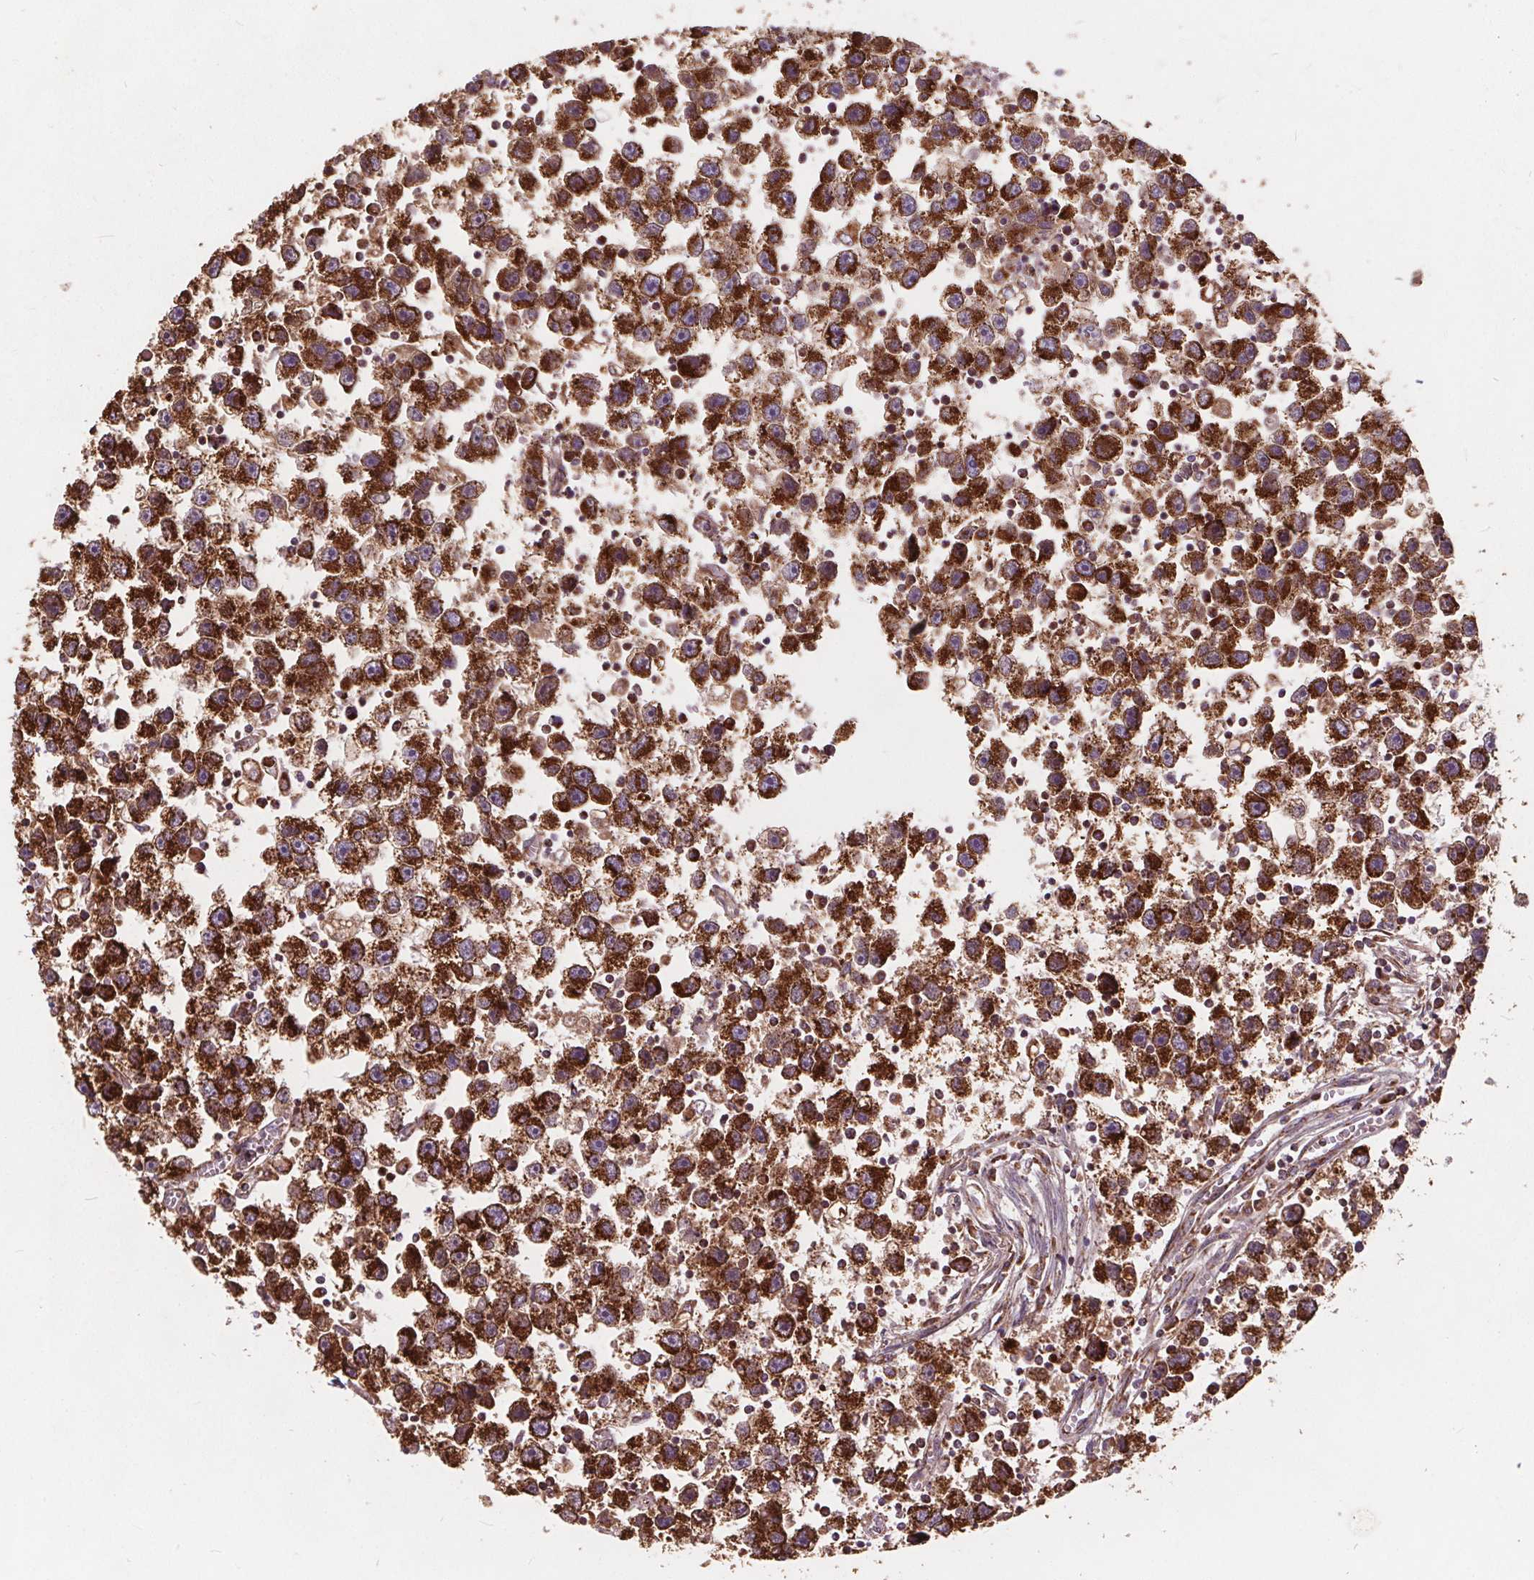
{"staining": {"intensity": "strong", "quantity": ">75%", "location": "cytoplasmic/membranous"}, "tissue": "testis cancer", "cell_type": "Tumor cells", "image_type": "cancer", "snomed": [{"axis": "morphology", "description": "Seminoma, NOS"}, {"axis": "topography", "description": "Testis"}], "caption": "The micrograph demonstrates a brown stain indicating the presence of a protein in the cytoplasmic/membranous of tumor cells in seminoma (testis). (Stains: DAB (3,3'-diaminobenzidine) in brown, nuclei in blue, Microscopy: brightfield microscopy at high magnification).", "gene": "PLSCR3", "patient": {"sex": "male", "age": 30}}